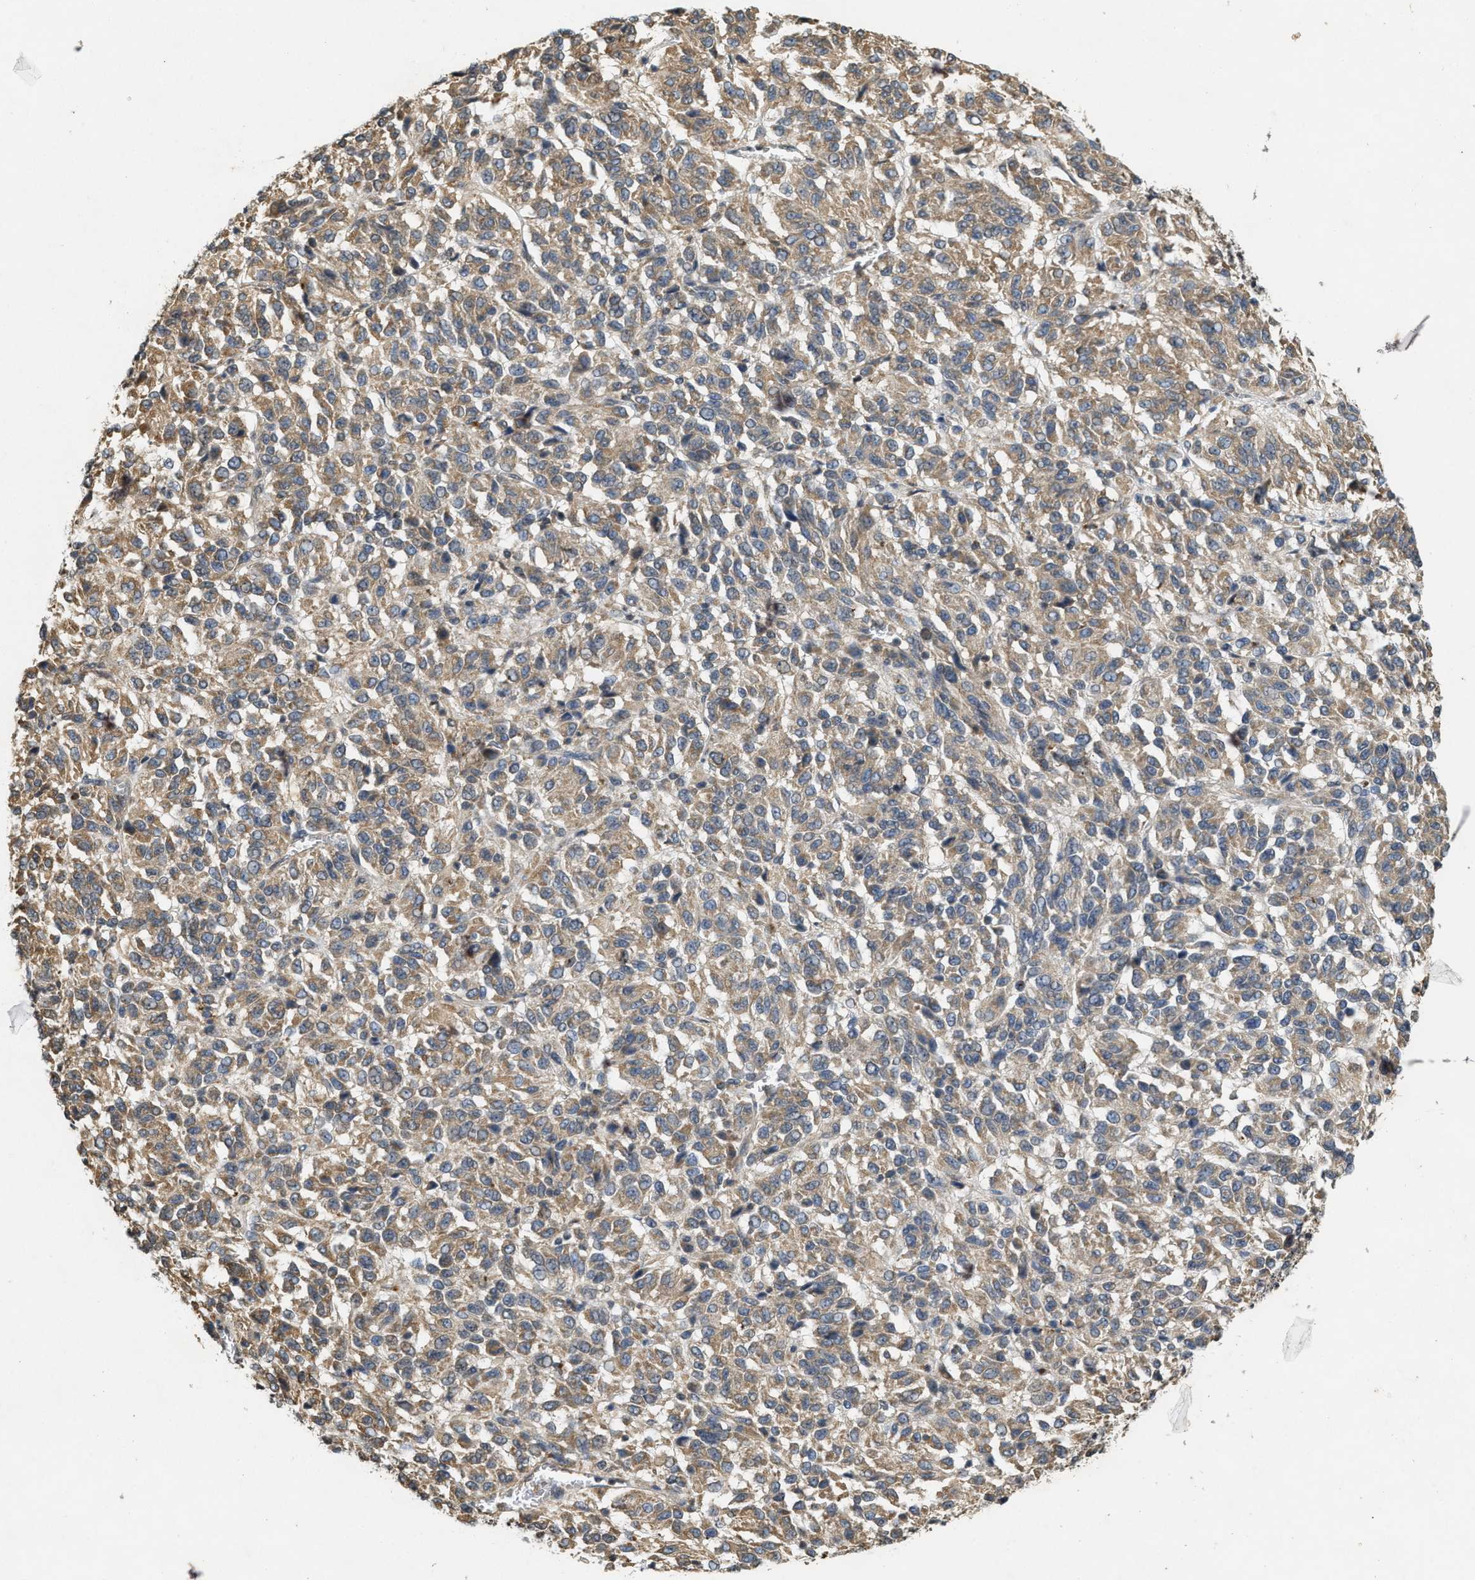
{"staining": {"intensity": "moderate", "quantity": ">75%", "location": "cytoplasmic/membranous"}, "tissue": "melanoma", "cell_type": "Tumor cells", "image_type": "cancer", "snomed": [{"axis": "morphology", "description": "Malignant melanoma, Metastatic site"}, {"axis": "topography", "description": "Lung"}], "caption": "The immunohistochemical stain labels moderate cytoplasmic/membranous positivity in tumor cells of malignant melanoma (metastatic site) tissue.", "gene": "KIF21A", "patient": {"sex": "male", "age": 64}}